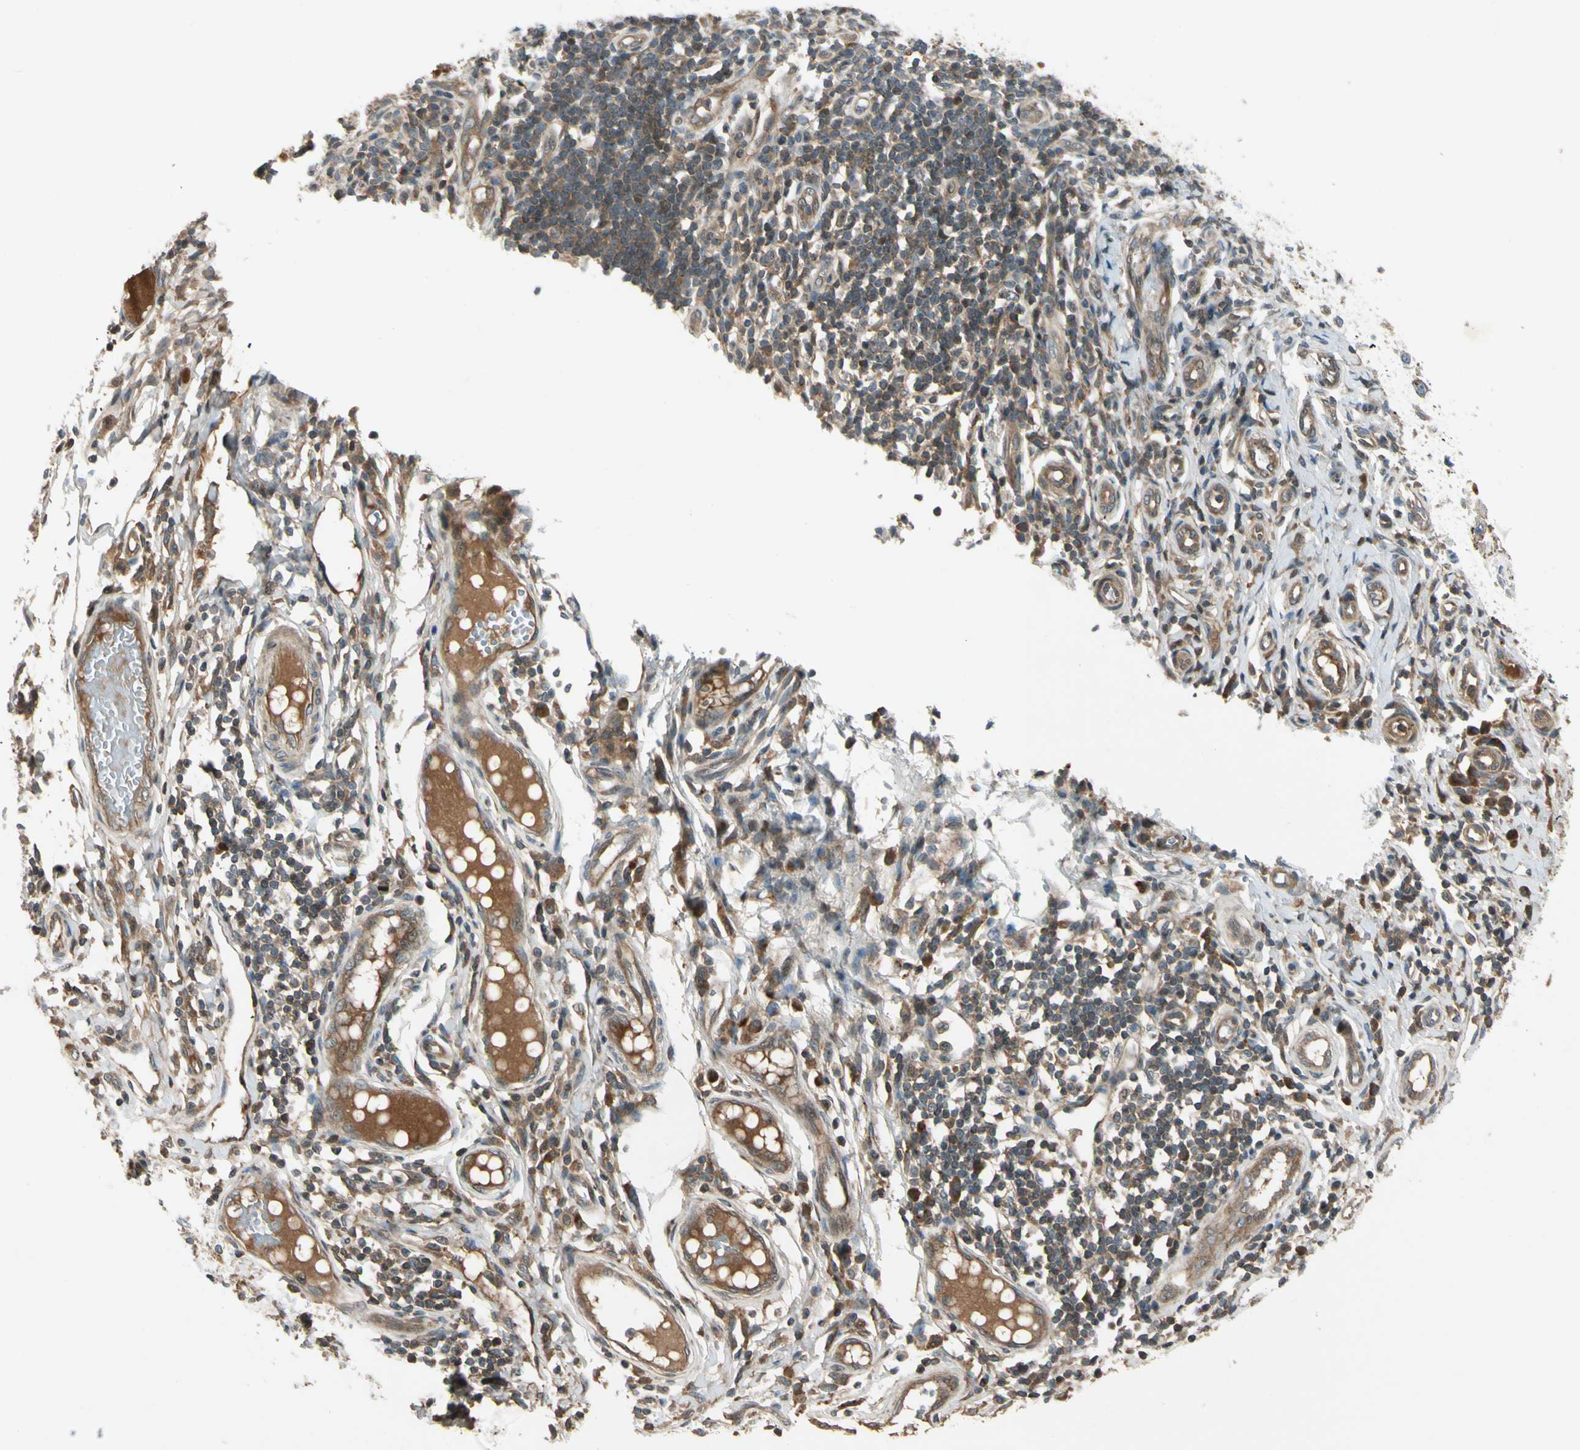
{"staining": {"intensity": "moderate", "quantity": ">75%", "location": "cytoplasmic/membranous"}, "tissue": "skin cancer", "cell_type": "Tumor cells", "image_type": "cancer", "snomed": [{"axis": "morphology", "description": "Normal tissue, NOS"}, {"axis": "morphology", "description": "Basal cell carcinoma"}, {"axis": "topography", "description": "Skin"}], "caption": "DAB (3,3'-diaminobenzidine) immunohistochemical staining of basal cell carcinoma (skin) demonstrates moderate cytoplasmic/membranous protein expression in about >75% of tumor cells.", "gene": "ACVR1C", "patient": {"sex": "male", "age": 87}}